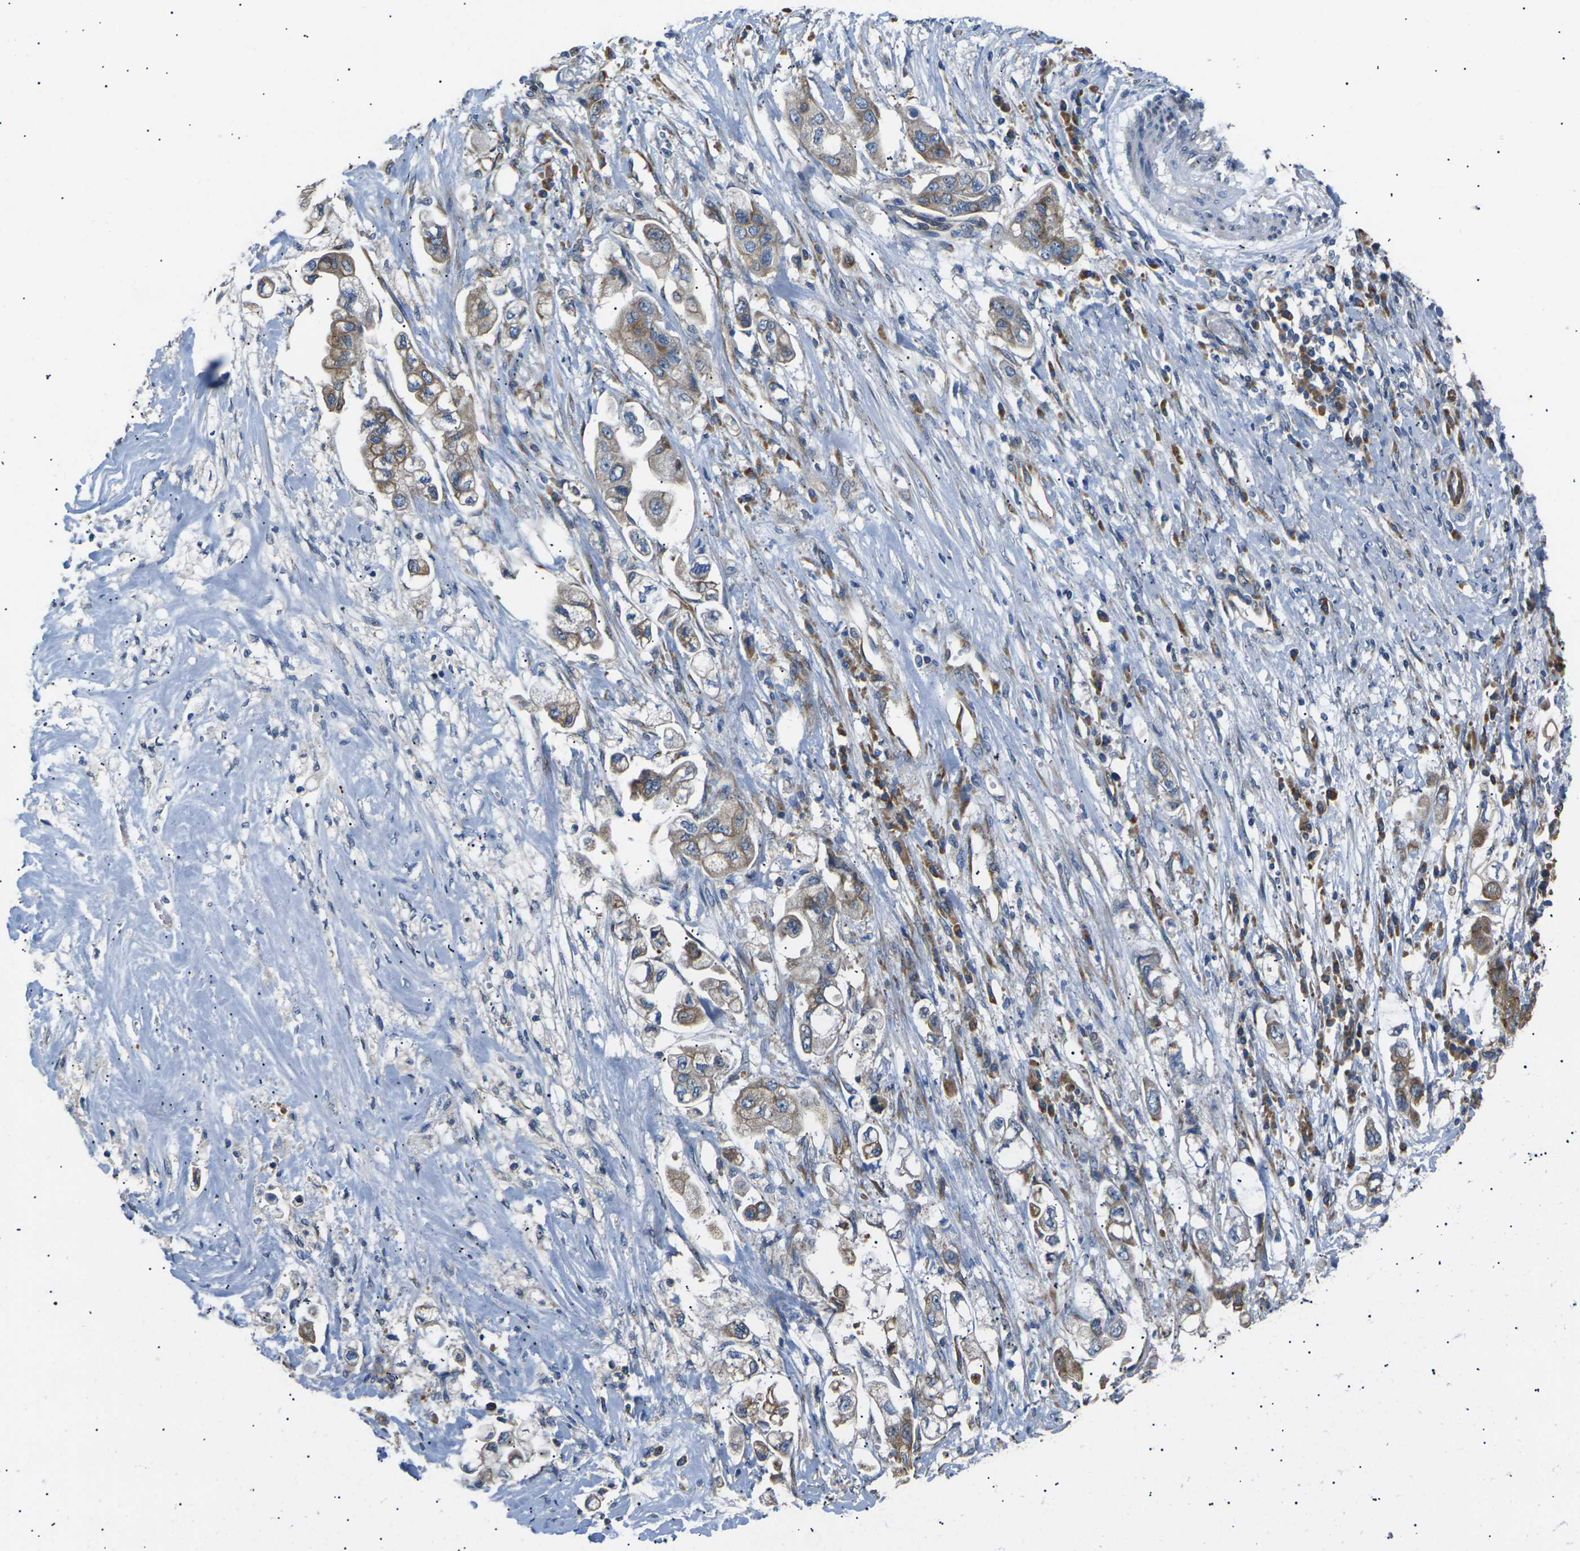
{"staining": {"intensity": "moderate", "quantity": ">75%", "location": "cytoplasmic/membranous"}, "tissue": "stomach cancer", "cell_type": "Tumor cells", "image_type": "cancer", "snomed": [{"axis": "morphology", "description": "Adenocarcinoma, NOS"}, {"axis": "topography", "description": "Stomach"}], "caption": "Stomach cancer (adenocarcinoma) was stained to show a protein in brown. There is medium levels of moderate cytoplasmic/membranous positivity in approximately >75% of tumor cells.", "gene": "KLHDC8B", "patient": {"sex": "male", "age": 62}}